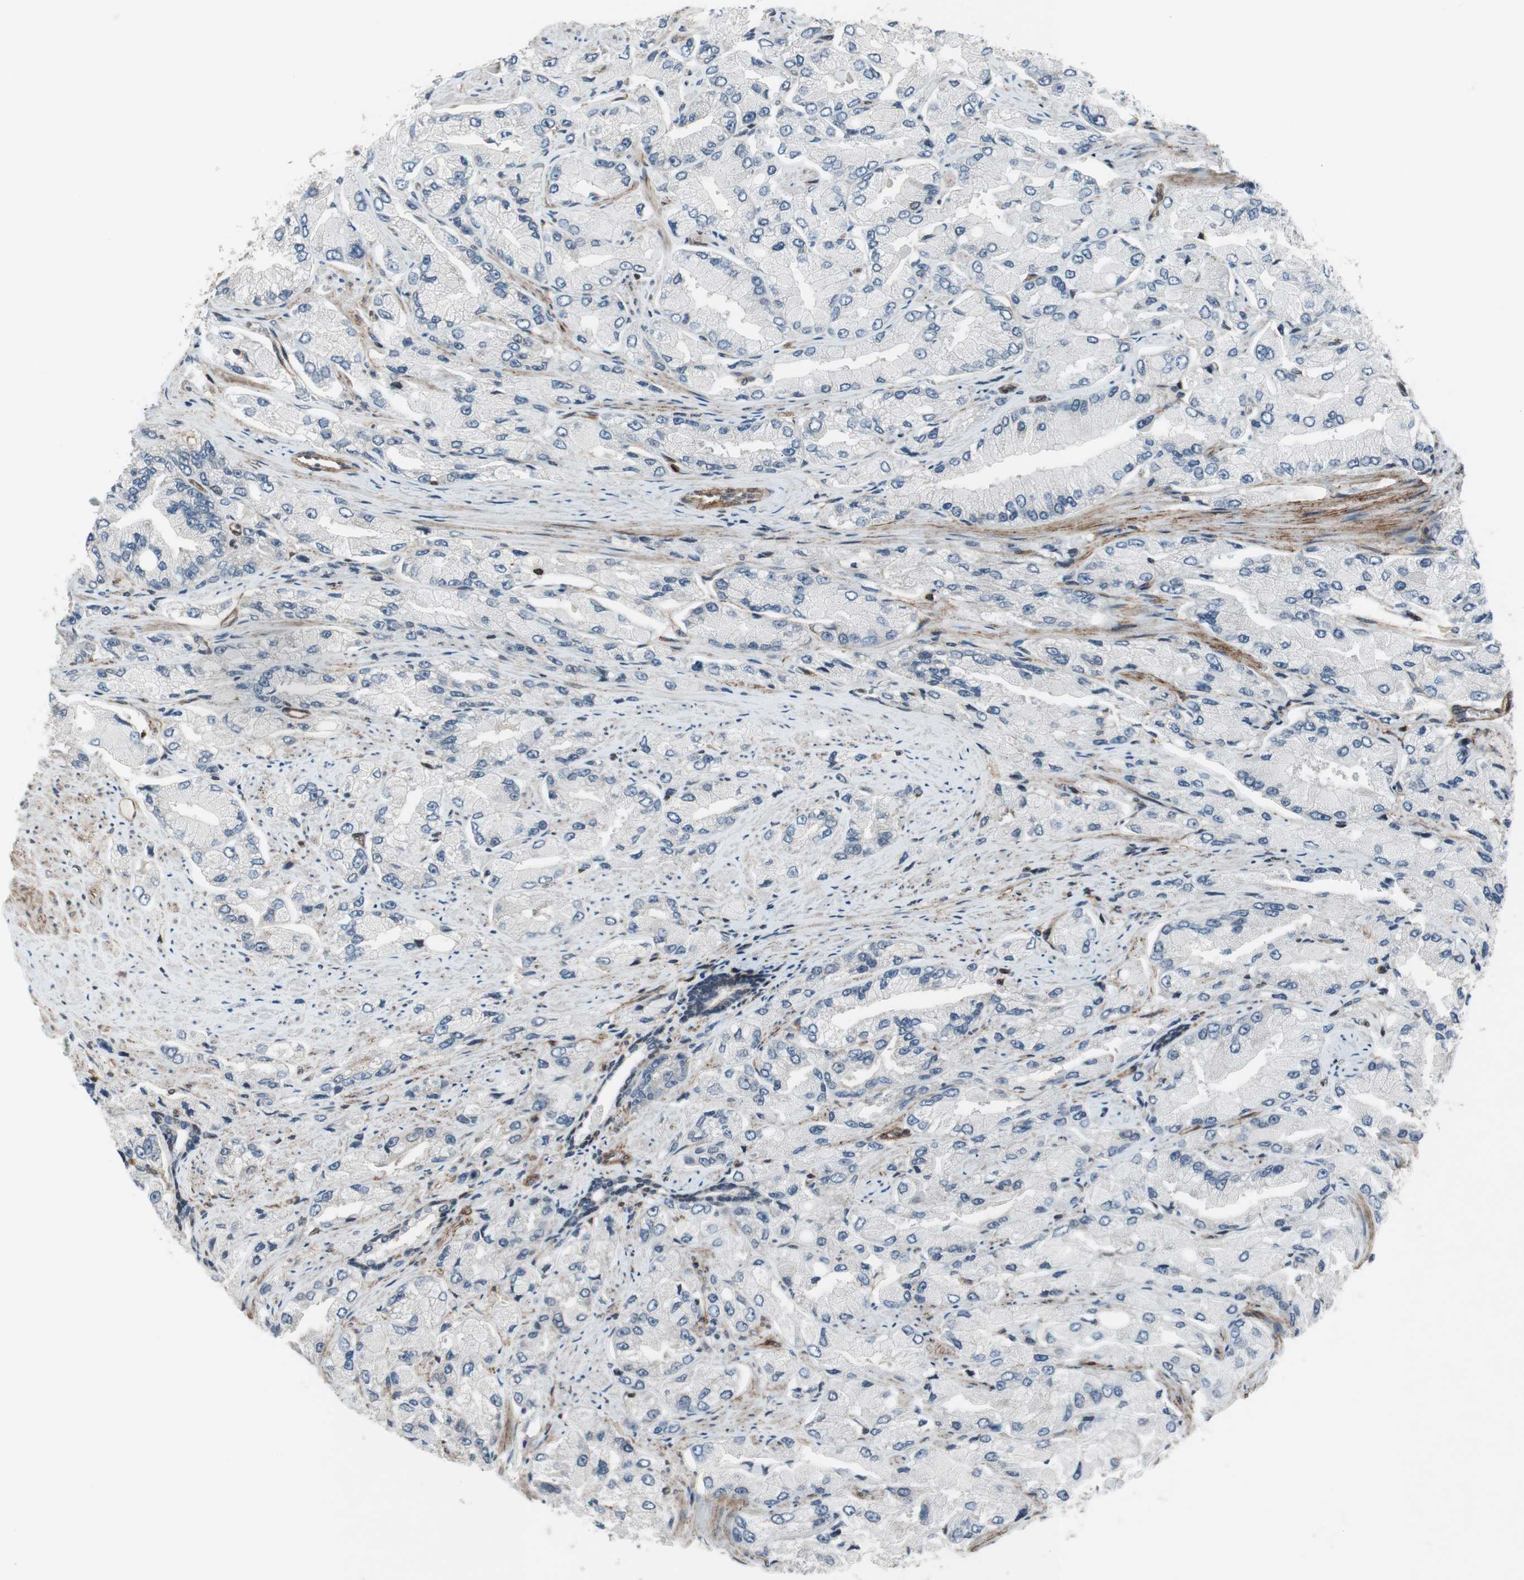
{"staining": {"intensity": "negative", "quantity": "none", "location": "none"}, "tissue": "prostate cancer", "cell_type": "Tumor cells", "image_type": "cancer", "snomed": [{"axis": "morphology", "description": "Adenocarcinoma, High grade"}, {"axis": "topography", "description": "Prostate"}], "caption": "Histopathology image shows no protein positivity in tumor cells of prostate cancer tissue.", "gene": "GRHL1", "patient": {"sex": "male", "age": 58}}